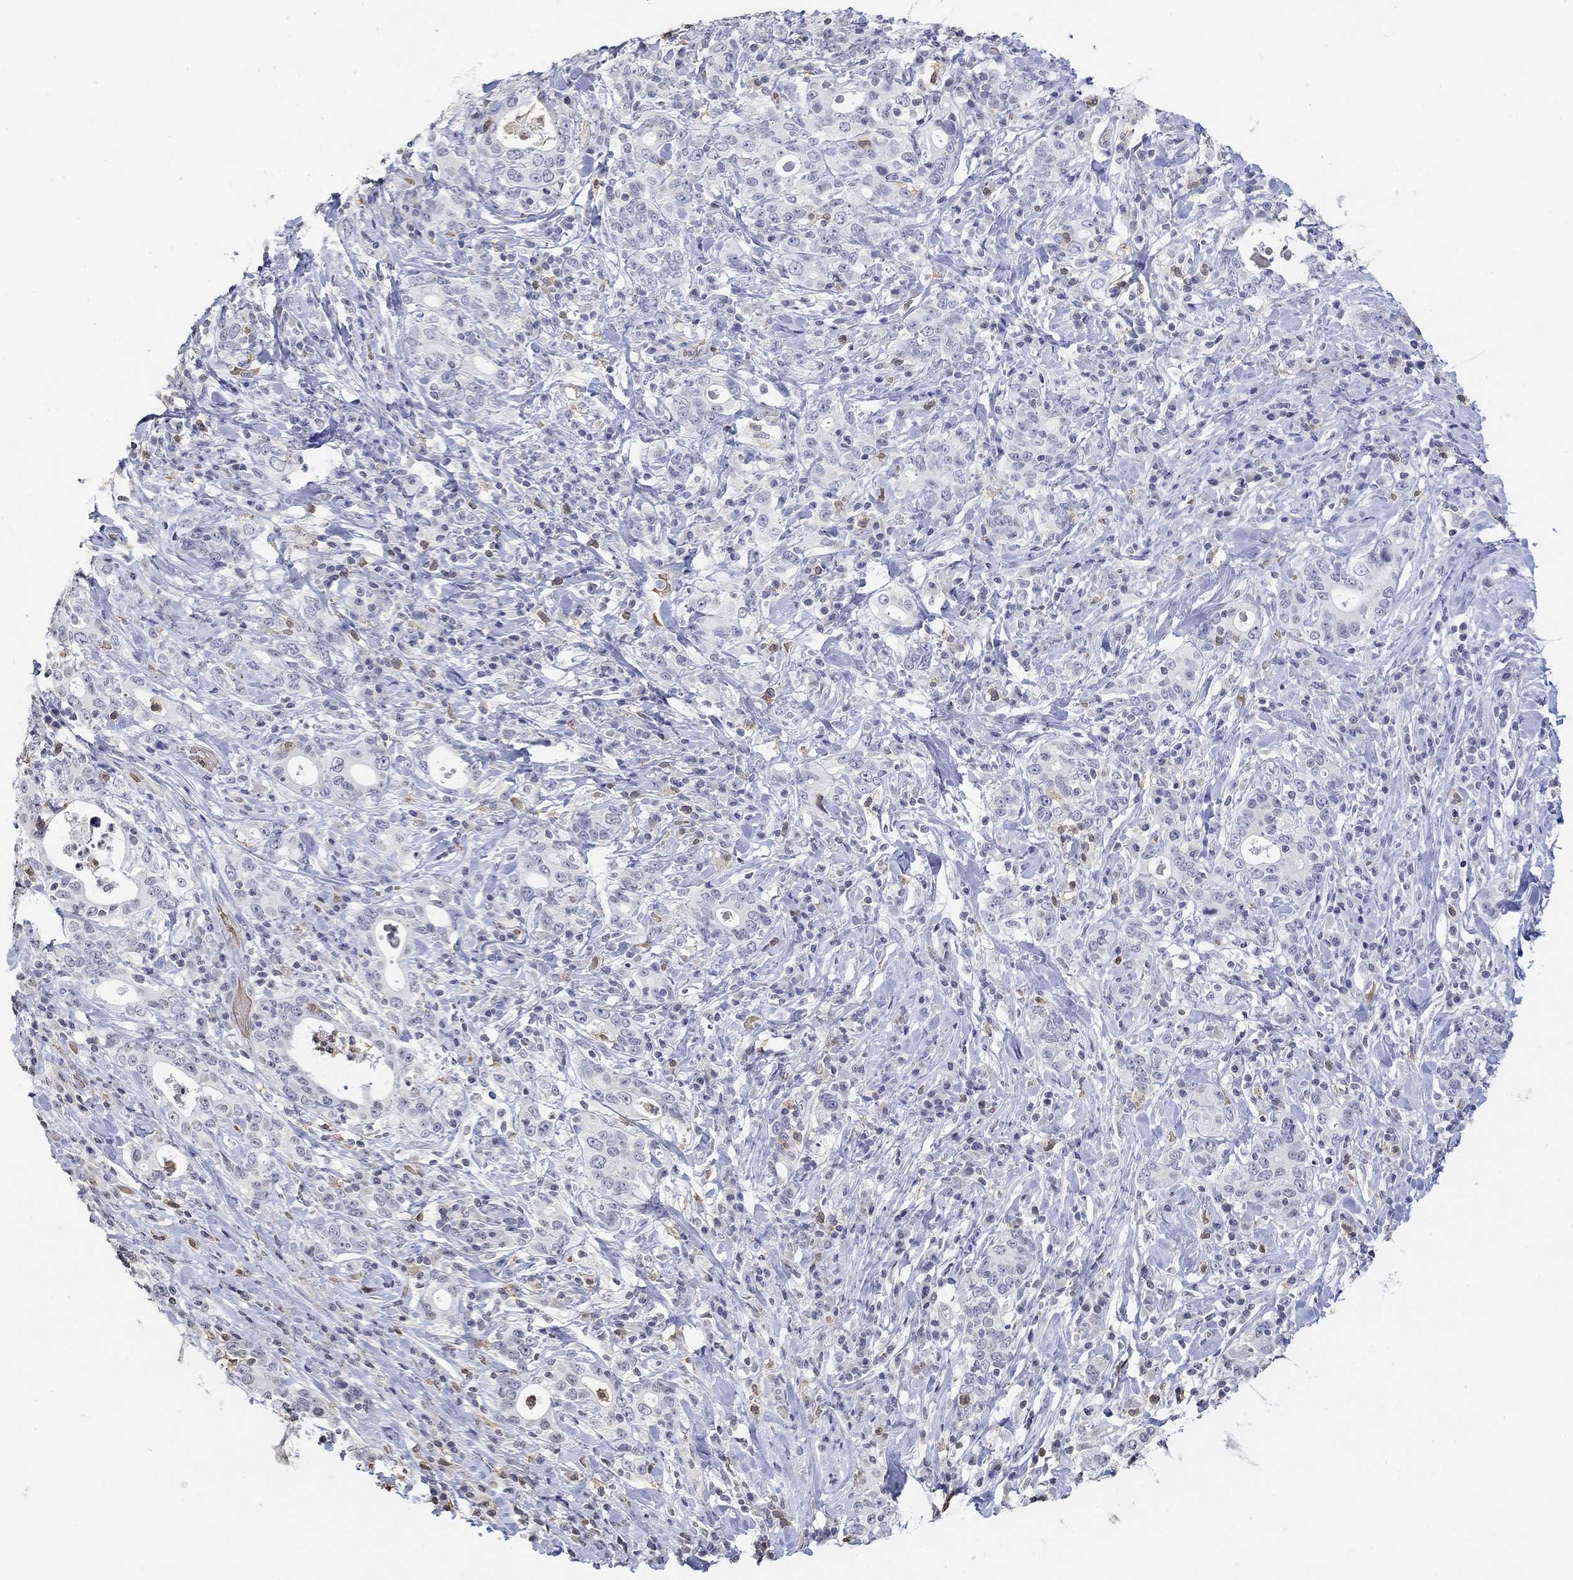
{"staining": {"intensity": "negative", "quantity": "none", "location": "none"}, "tissue": "stomach cancer", "cell_type": "Tumor cells", "image_type": "cancer", "snomed": [{"axis": "morphology", "description": "Adenocarcinoma, NOS"}, {"axis": "topography", "description": "Stomach"}], "caption": "Tumor cells show no significant protein positivity in stomach adenocarcinoma.", "gene": "TMEM255A", "patient": {"sex": "male", "age": 79}}